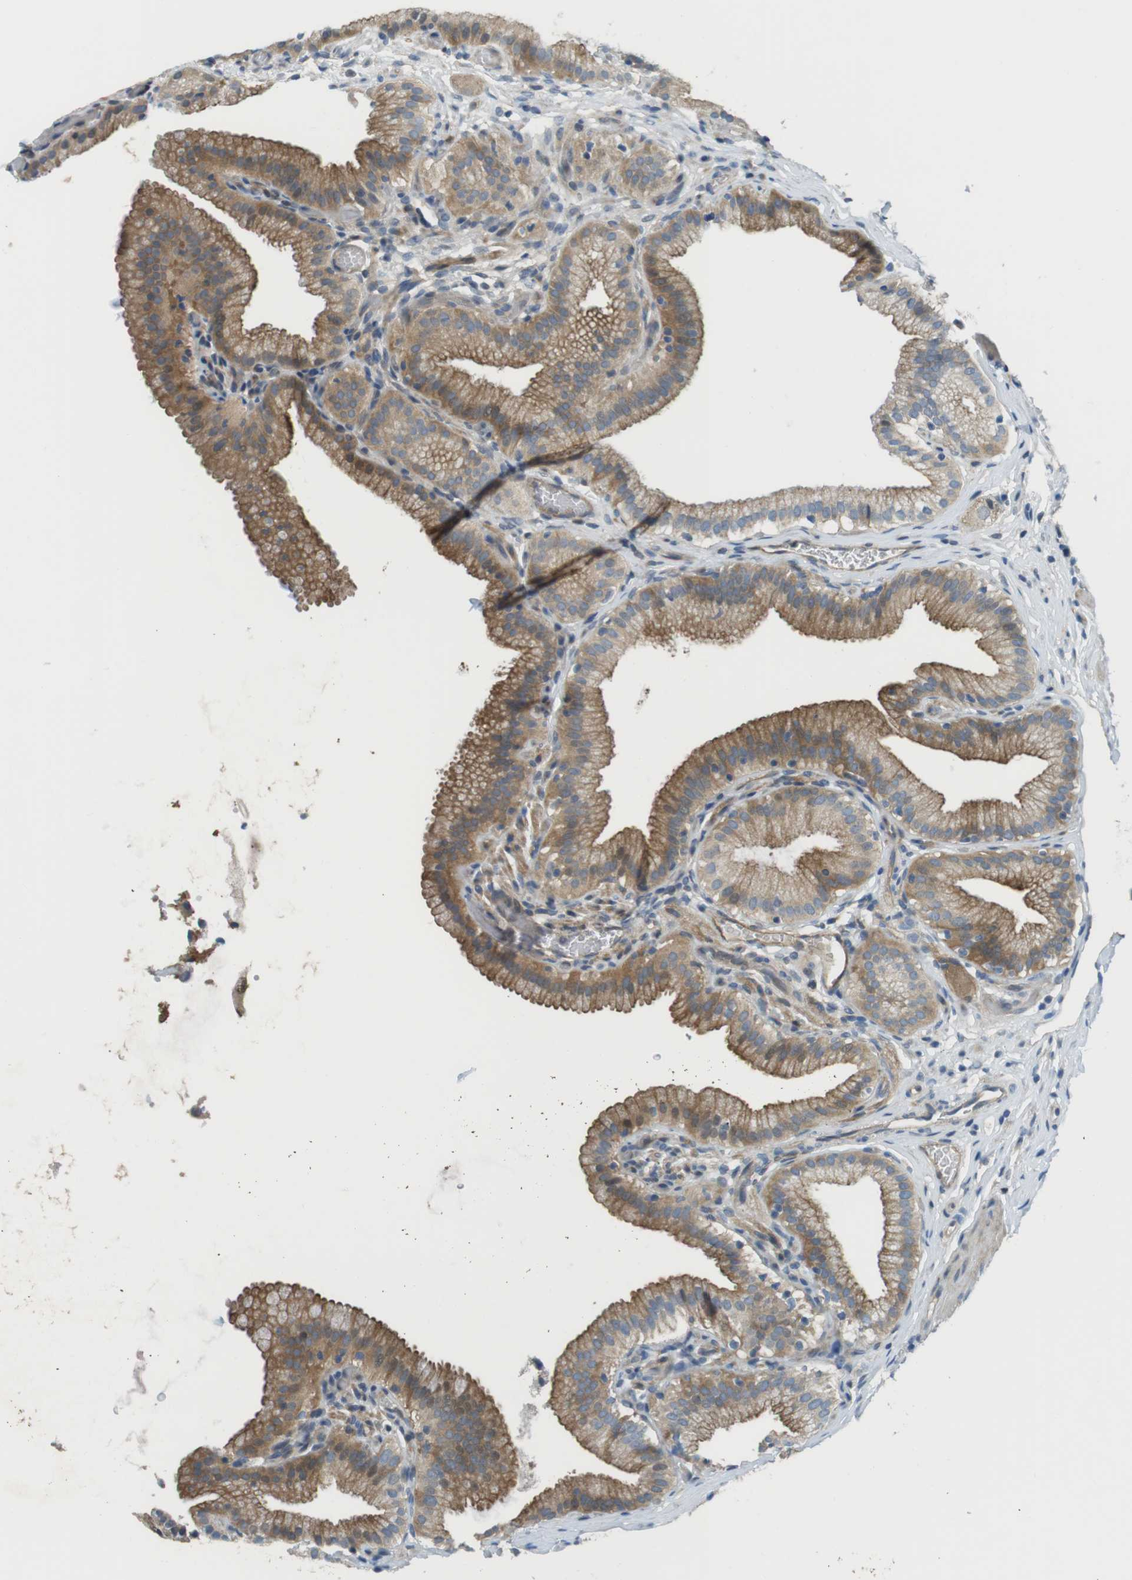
{"staining": {"intensity": "moderate", "quantity": ">75%", "location": "cytoplasmic/membranous"}, "tissue": "gallbladder", "cell_type": "Glandular cells", "image_type": "normal", "snomed": [{"axis": "morphology", "description": "Normal tissue, NOS"}, {"axis": "topography", "description": "Gallbladder"}], "caption": "A medium amount of moderate cytoplasmic/membranous staining is appreciated in approximately >75% of glandular cells in normal gallbladder. The staining is performed using DAB (3,3'-diaminobenzidine) brown chromogen to label protein expression. The nuclei are counter-stained blue using hematoxylin.", "gene": "ABHD15", "patient": {"sex": "male", "age": 54}}